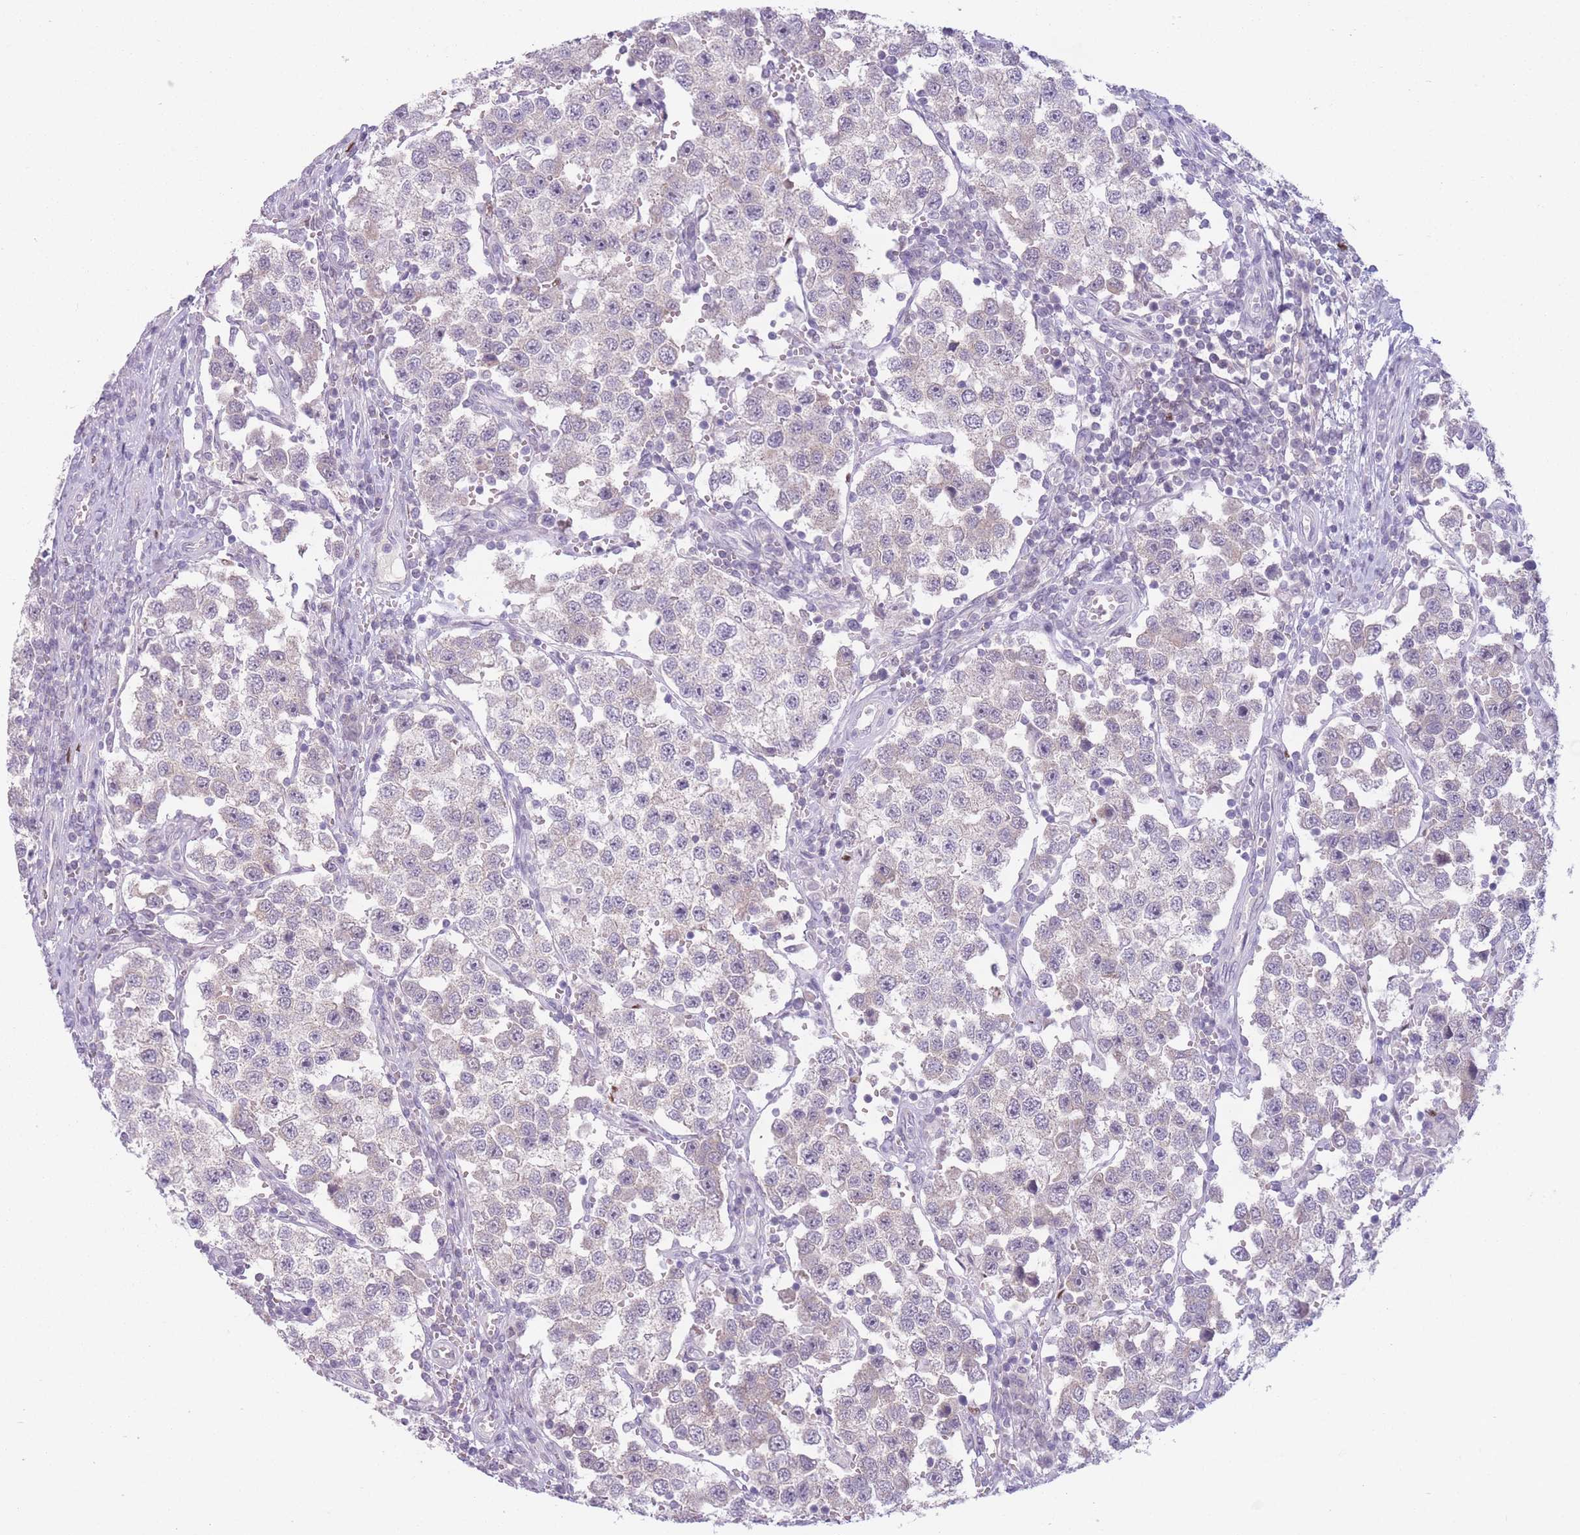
{"staining": {"intensity": "weak", "quantity": "<25%", "location": "cytoplasmic/membranous"}, "tissue": "testis cancer", "cell_type": "Tumor cells", "image_type": "cancer", "snomed": [{"axis": "morphology", "description": "Seminoma, NOS"}, {"axis": "topography", "description": "Testis"}], "caption": "Immunohistochemical staining of human seminoma (testis) displays no significant positivity in tumor cells.", "gene": "ZNF439", "patient": {"sex": "male", "age": 37}}